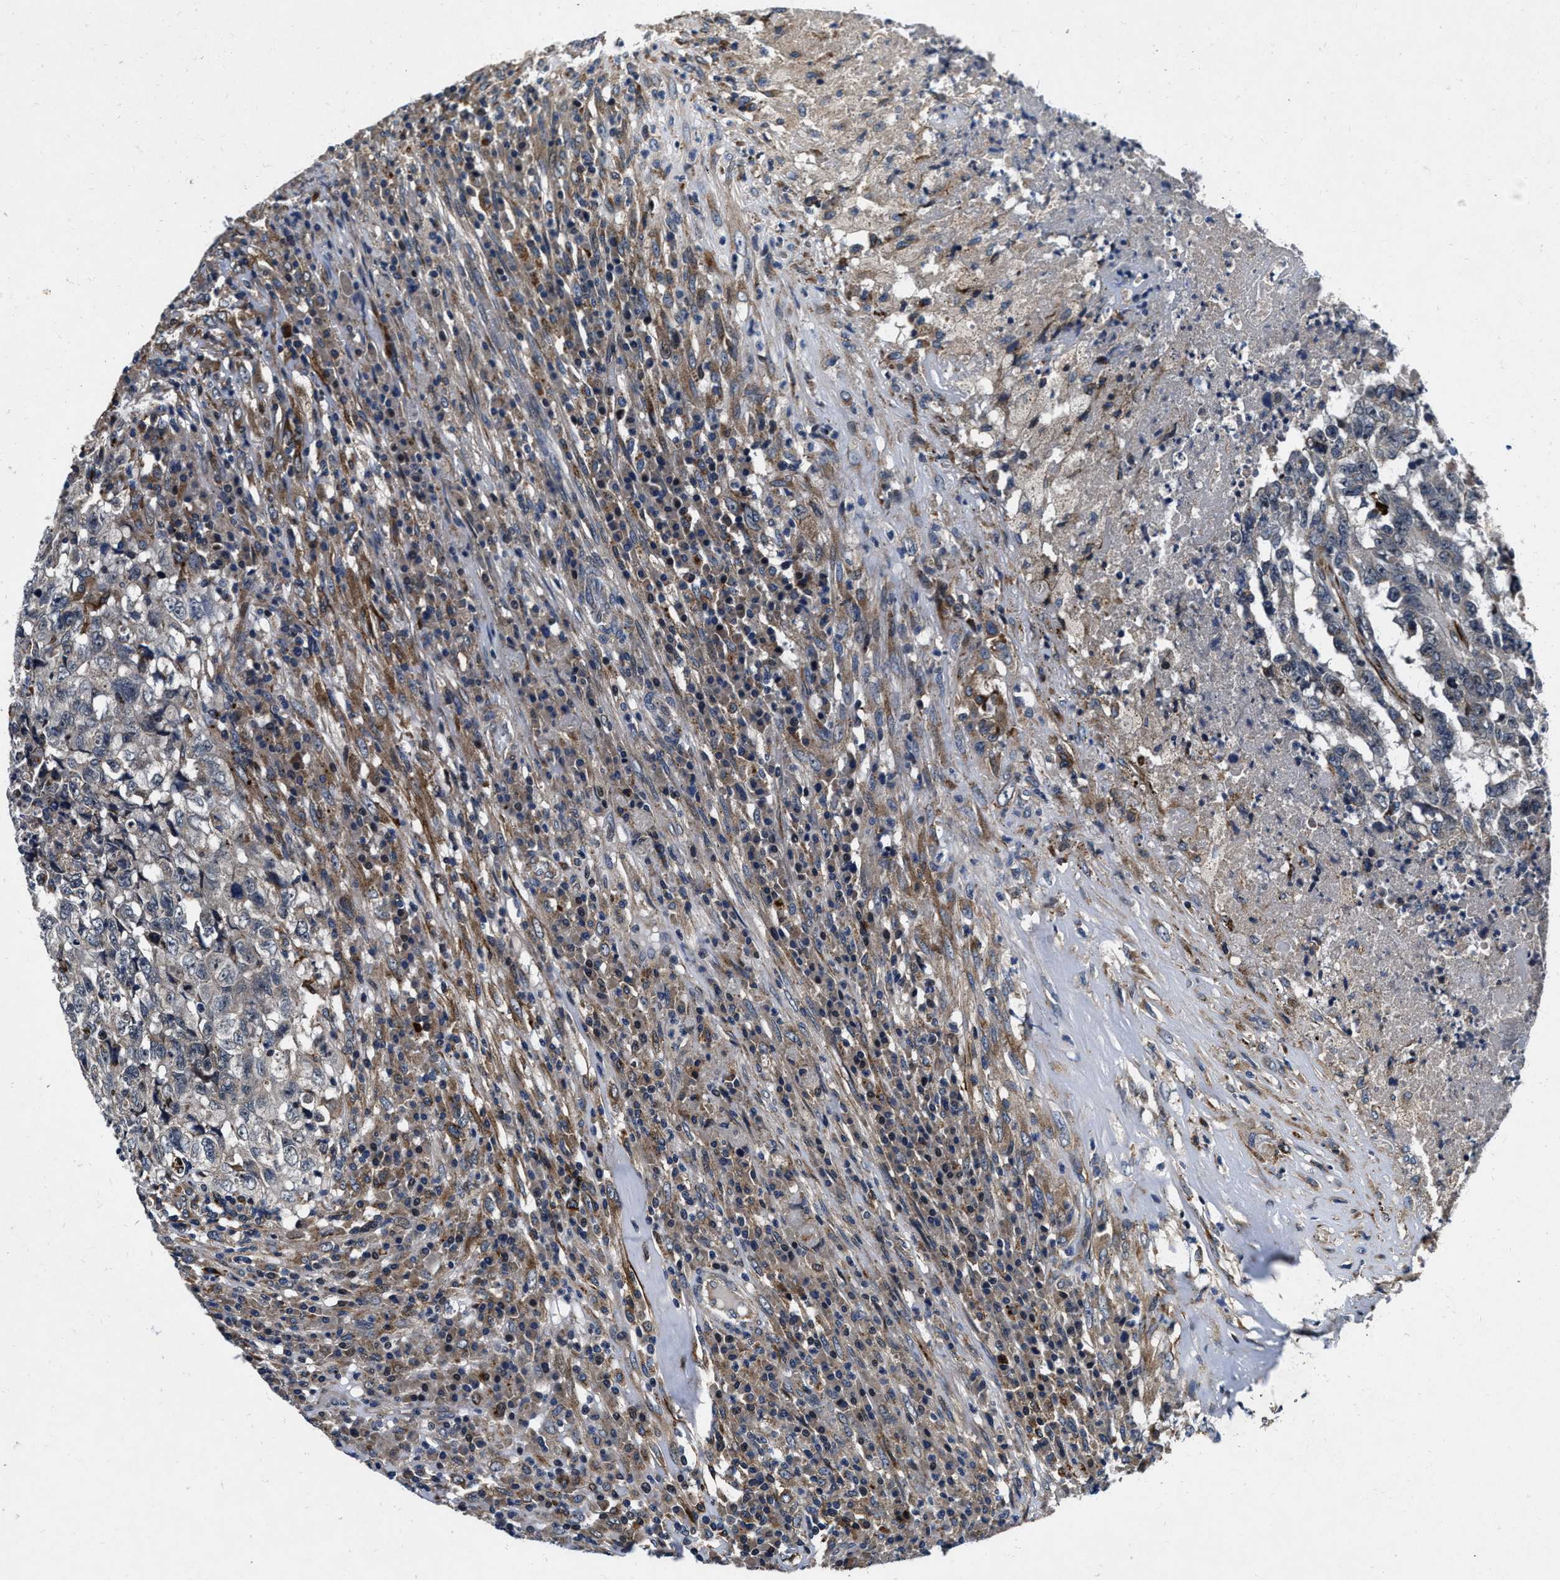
{"staining": {"intensity": "negative", "quantity": "none", "location": "none"}, "tissue": "testis cancer", "cell_type": "Tumor cells", "image_type": "cancer", "snomed": [{"axis": "morphology", "description": "Necrosis, NOS"}, {"axis": "morphology", "description": "Carcinoma, Embryonal, NOS"}, {"axis": "topography", "description": "Testis"}], "caption": "High magnification brightfield microscopy of testis cancer (embryonal carcinoma) stained with DAB (3,3'-diaminobenzidine) (brown) and counterstained with hematoxylin (blue): tumor cells show no significant expression. The staining is performed using DAB (3,3'-diaminobenzidine) brown chromogen with nuclei counter-stained in using hematoxylin.", "gene": "C2orf66", "patient": {"sex": "male", "age": 19}}